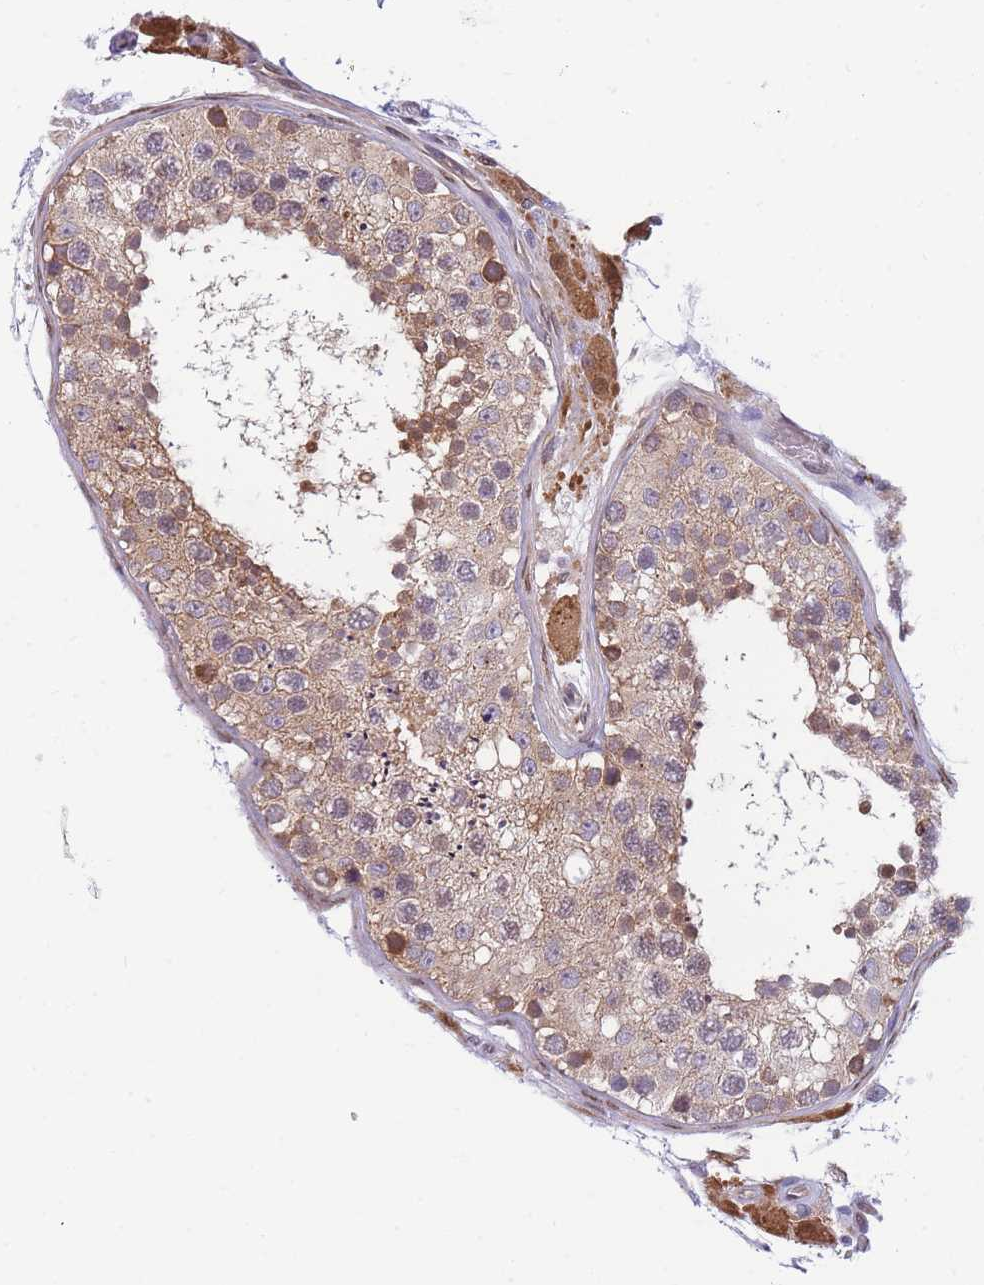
{"staining": {"intensity": "moderate", "quantity": "25%-75%", "location": "cytoplasmic/membranous,nuclear"}, "tissue": "testis", "cell_type": "Cells in seminiferous ducts", "image_type": "normal", "snomed": [{"axis": "morphology", "description": "Normal tissue, NOS"}, {"axis": "topography", "description": "Testis"}], "caption": "A histopathology image of testis stained for a protein demonstrates moderate cytoplasmic/membranous,nuclear brown staining in cells in seminiferous ducts.", "gene": "CRACD", "patient": {"sex": "male", "age": 26}}